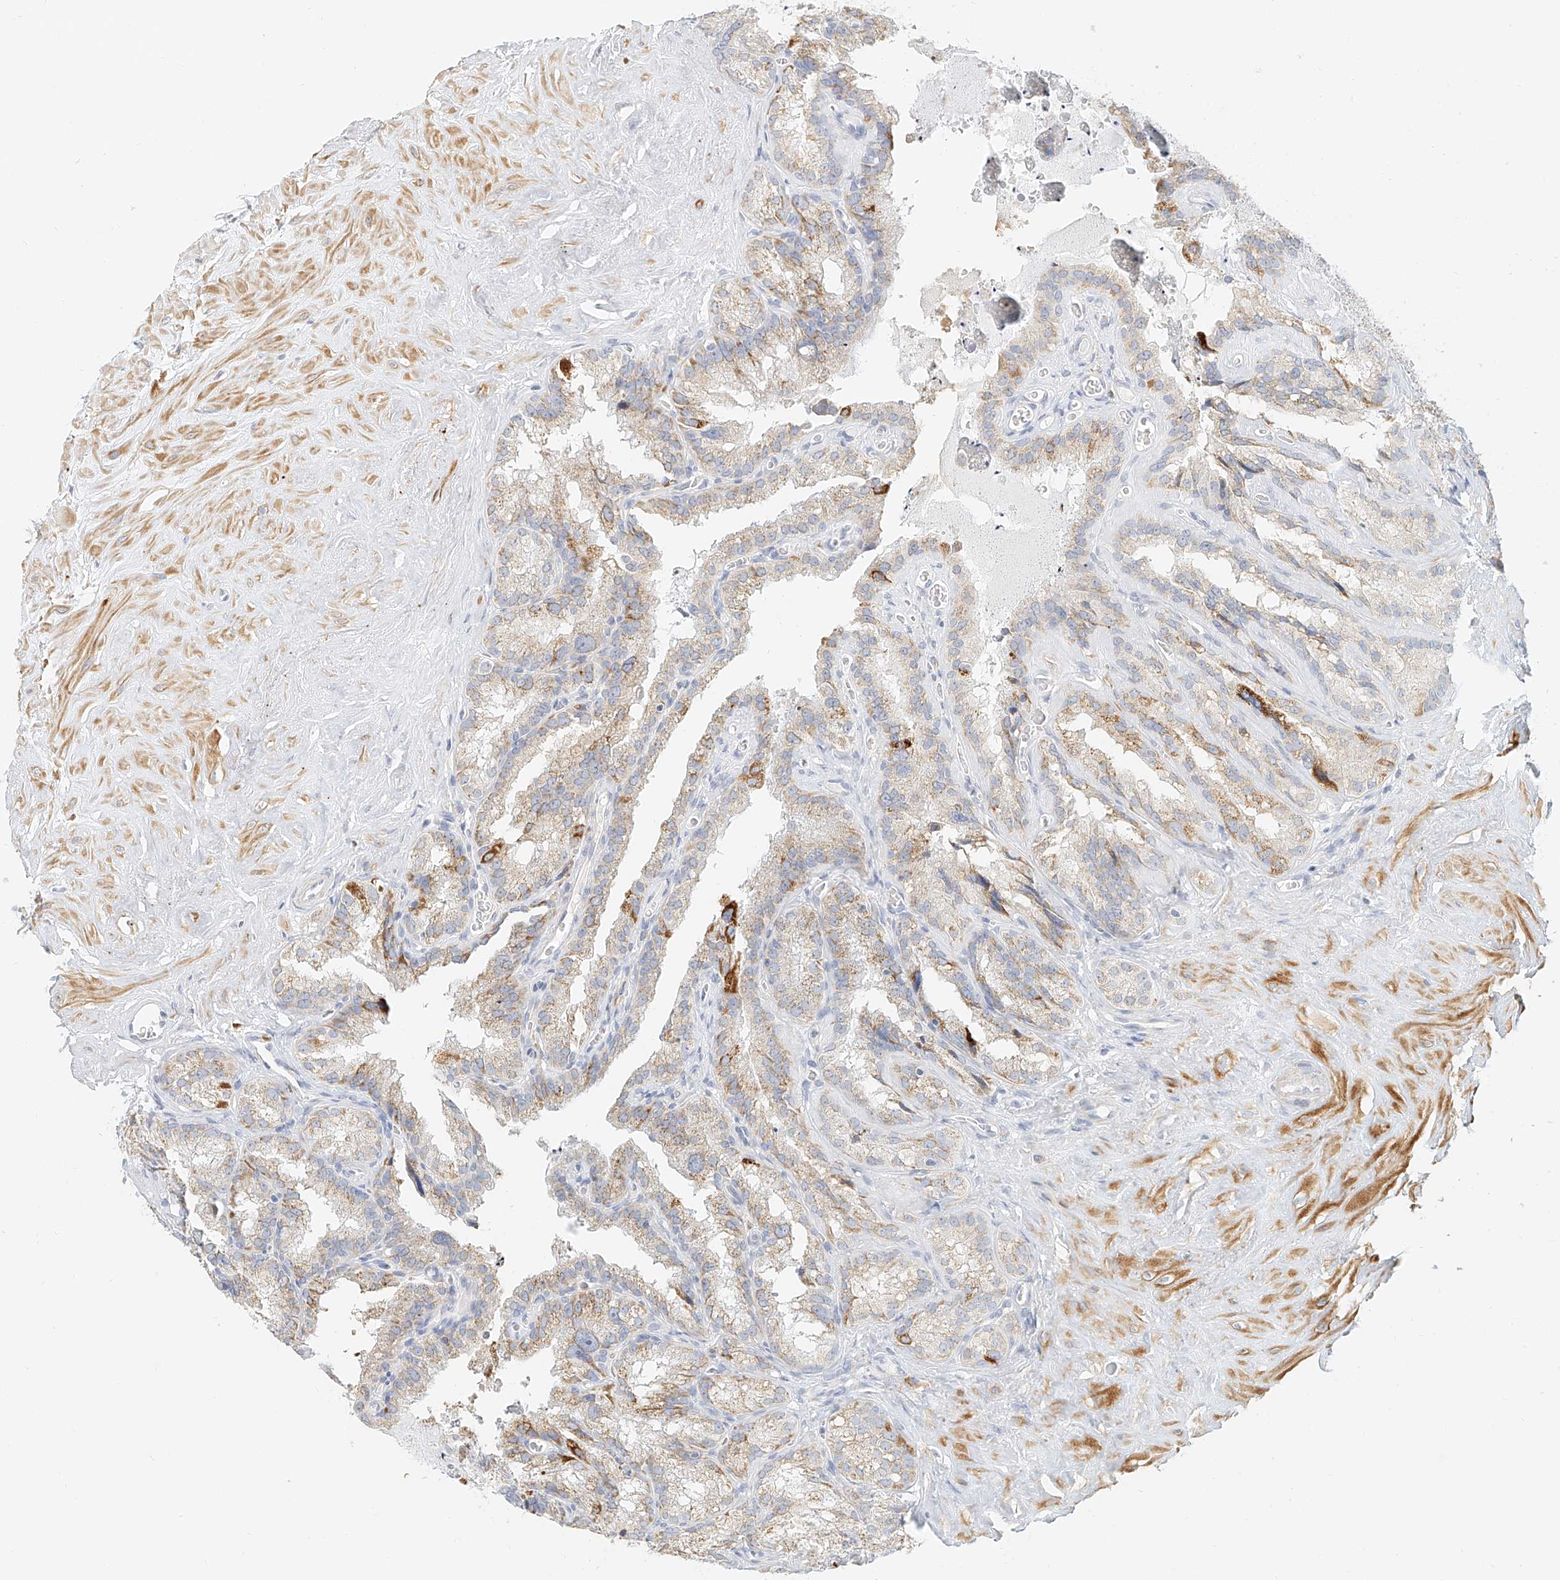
{"staining": {"intensity": "weak", "quantity": "25%-75%", "location": "cytoplasmic/membranous"}, "tissue": "seminal vesicle", "cell_type": "Glandular cells", "image_type": "normal", "snomed": [{"axis": "morphology", "description": "Normal tissue, NOS"}, {"axis": "topography", "description": "Prostate"}, {"axis": "topography", "description": "Seminal veicle"}], "caption": "An image of seminal vesicle stained for a protein displays weak cytoplasmic/membranous brown staining in glandular cells.", "gene": "CXorf58", "patient": {"sex": "male", "age": 59}}